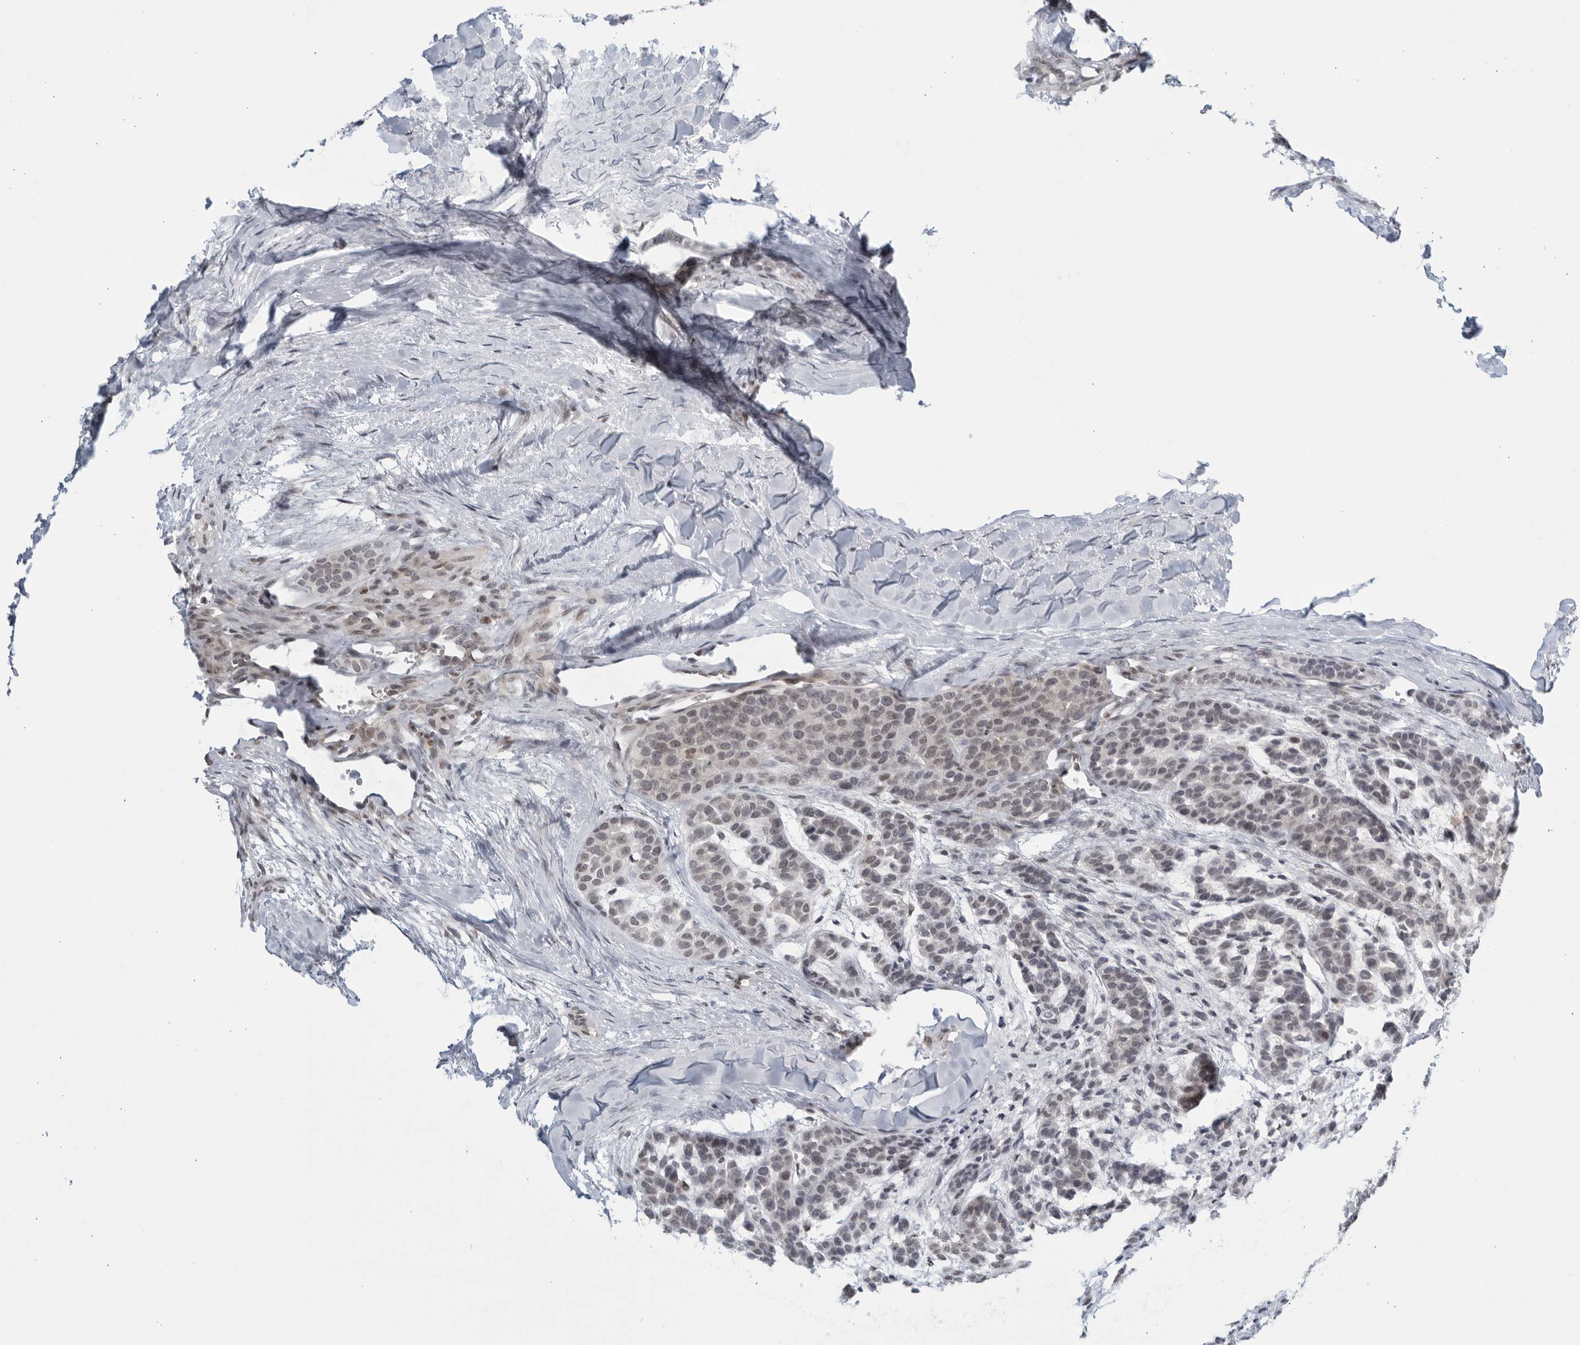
{"staining": {"intensity": "weak", "quantity": "<25%", "location": "nuclear"}, "tissue": "head and neck cancer", "cell_type": "Tumor cells", "image_type": "cancer", "snomed": [{"axis": "morphology", "description": "Adenocarcinoma, NOS"}, {"axis": "morphology", "description": "Adenoma, NOS"}, {"axis": "topography", "description": "Head-Neck"}], "caption": "An image of human head and neck cancer is negative for staining in tumor cells.", "gene": "CC2D1B", "patient": {"sex": "female", "age": 55}}